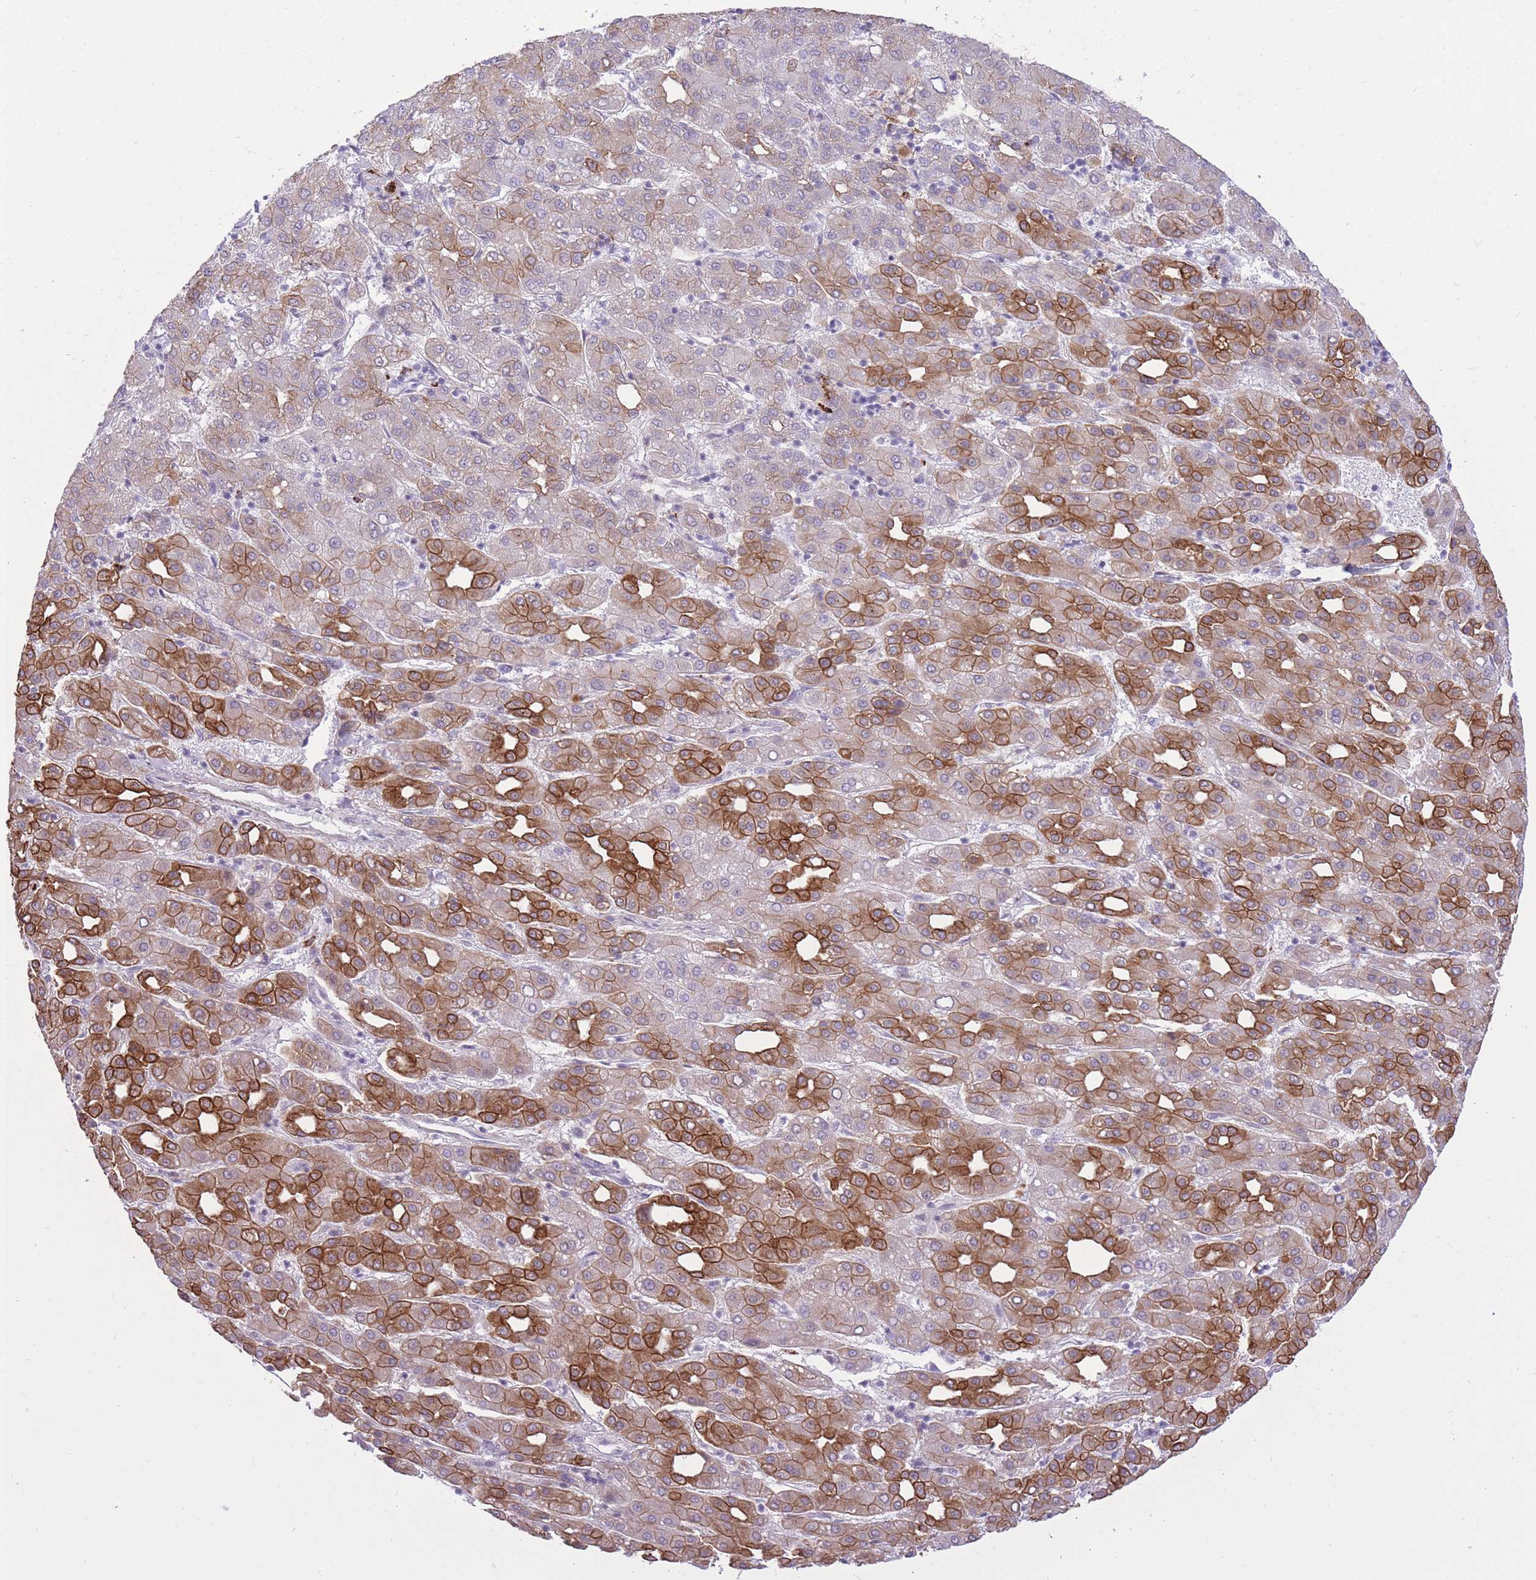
{"staining": {"intensity": "strong", "quantity": "25%-75%", "location": "cytoplasmic/membranous"}, "tissue": "liver cancer", "cell_type": "Tumor cells", "image_type": "cancer", "snomed": [{"axis": "morphology", "description": "Carcinoma, Hepatocellular, NOS"}, {"axis": "topography", "description": "Liver"}], "caption": "Immunohistochemistry photomicrograph of liver hepatocellular carcinoma stained for a protein (brown), which shows high levels of strong cytoplasmic/membranous staining in approximately 25%-75% of tumor cells.", "gene": "MEIS3", "patient": {"sex": "male", "age": 65}}